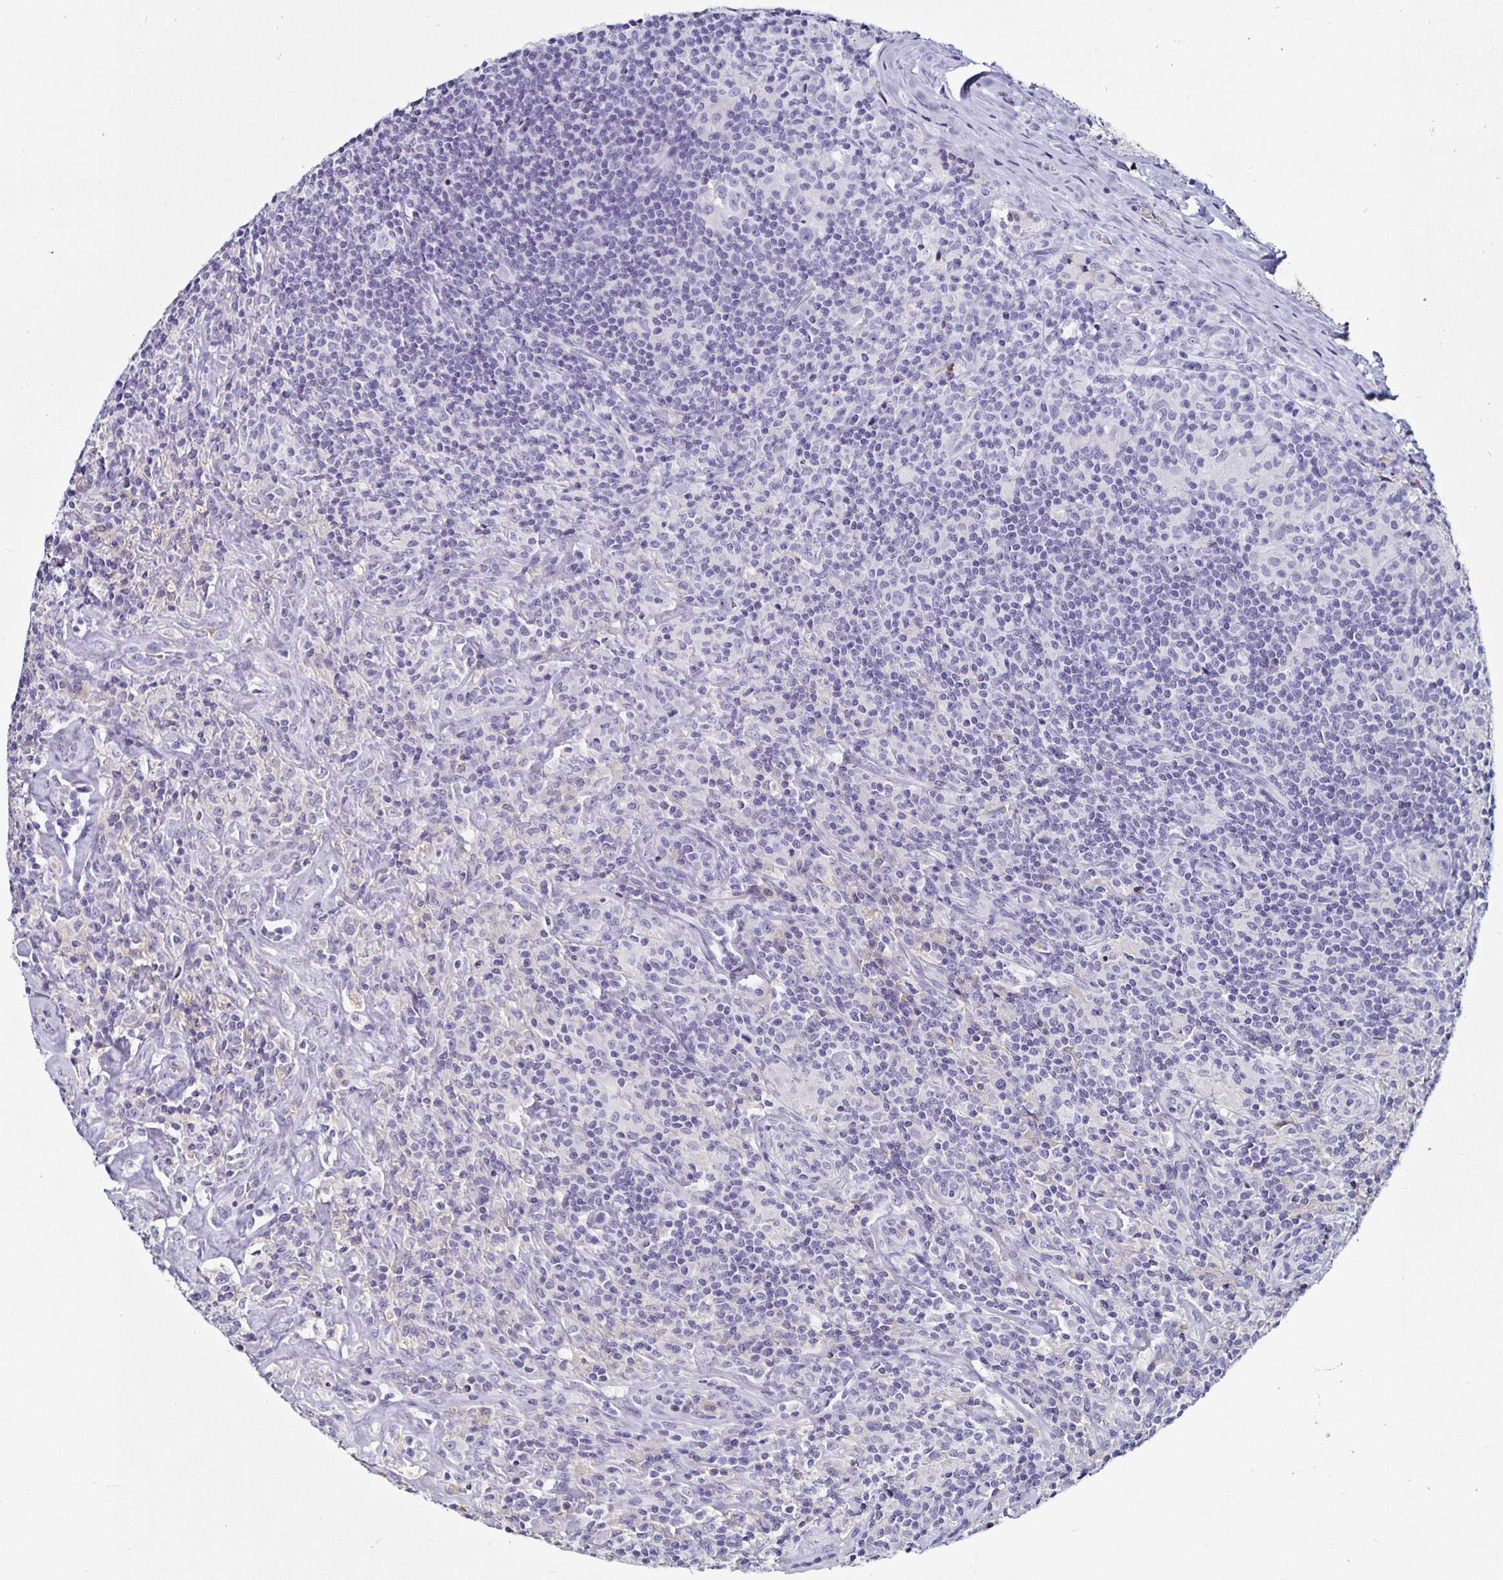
{"staining": {"intensity": "negative", "quantity": "none", "location": "none"}, "tissue": "lymphoma", "cell_type": "Tumor cells", "image_type": "cancer", "snomed": [{"axis": "morphology", "description": "Hodgkin's disease, NOS"}, {"axis": "morphology", "description": "Hodgkin's lymphoma, nodular sclerosis"}, {"axis": "topography", "description": "Lymph node"}], "caption": "Histopathology image shows no protein staining in tumor cells of lymphoma tissue.", "gene": "TTR", "patient": {"sex": "female", "age": 10}}